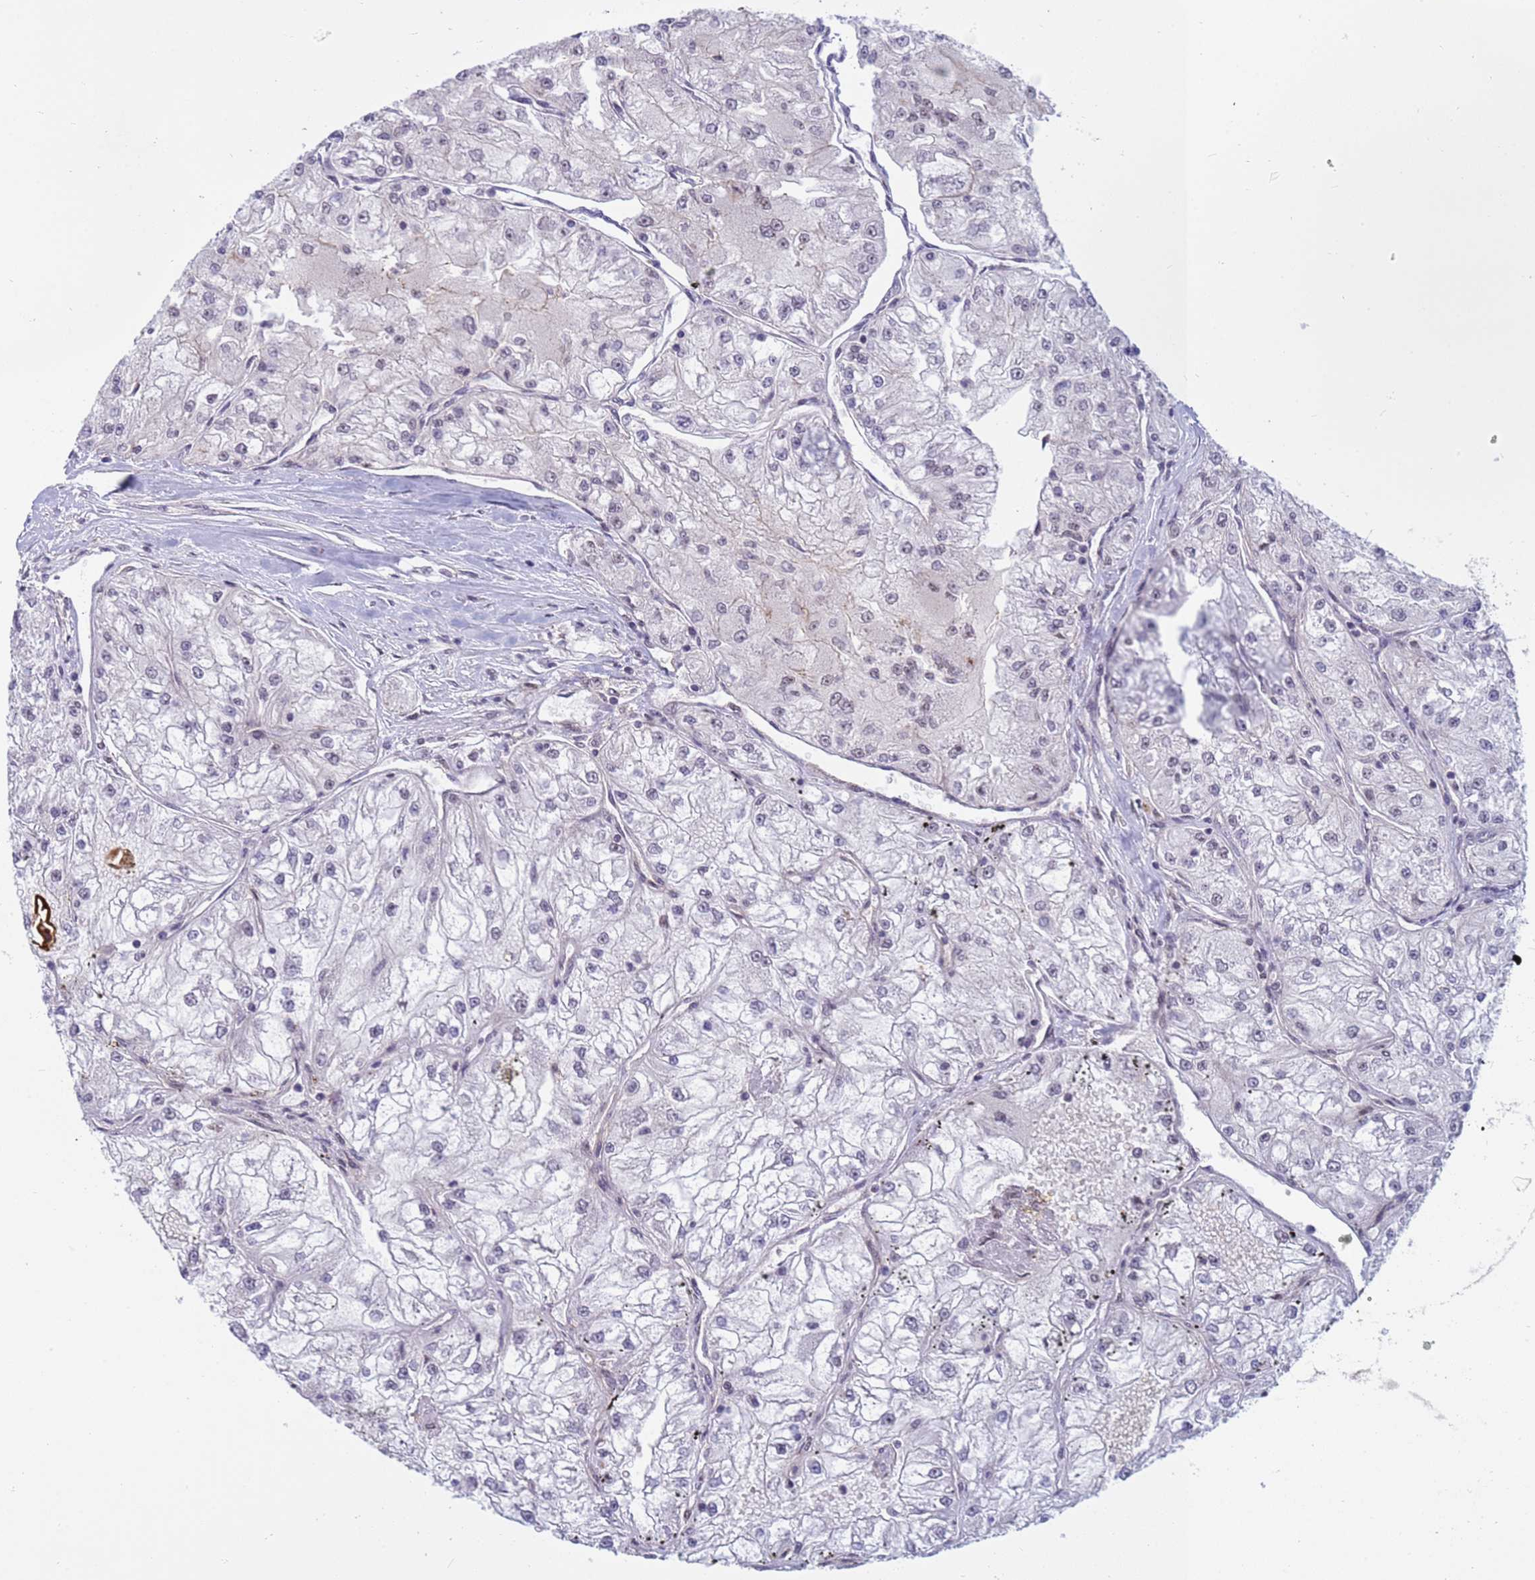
{"staining": {"intensity": "negative", "quantity": "none", "location": "none"}, "tissue": "renal cancer", "cell_type": "Tumor cells", "image_type": "cancer", "snomed": [{"axis": "morphology", "description": "Adenocarcinoma, NOS"}, {"axis": "topography", "description": "Kidney"}], "caption": "There is no significant expression in tumor cells of renal cancer.", "gene": "NSL1", "patient": {"sex": "female", "age": 72}}